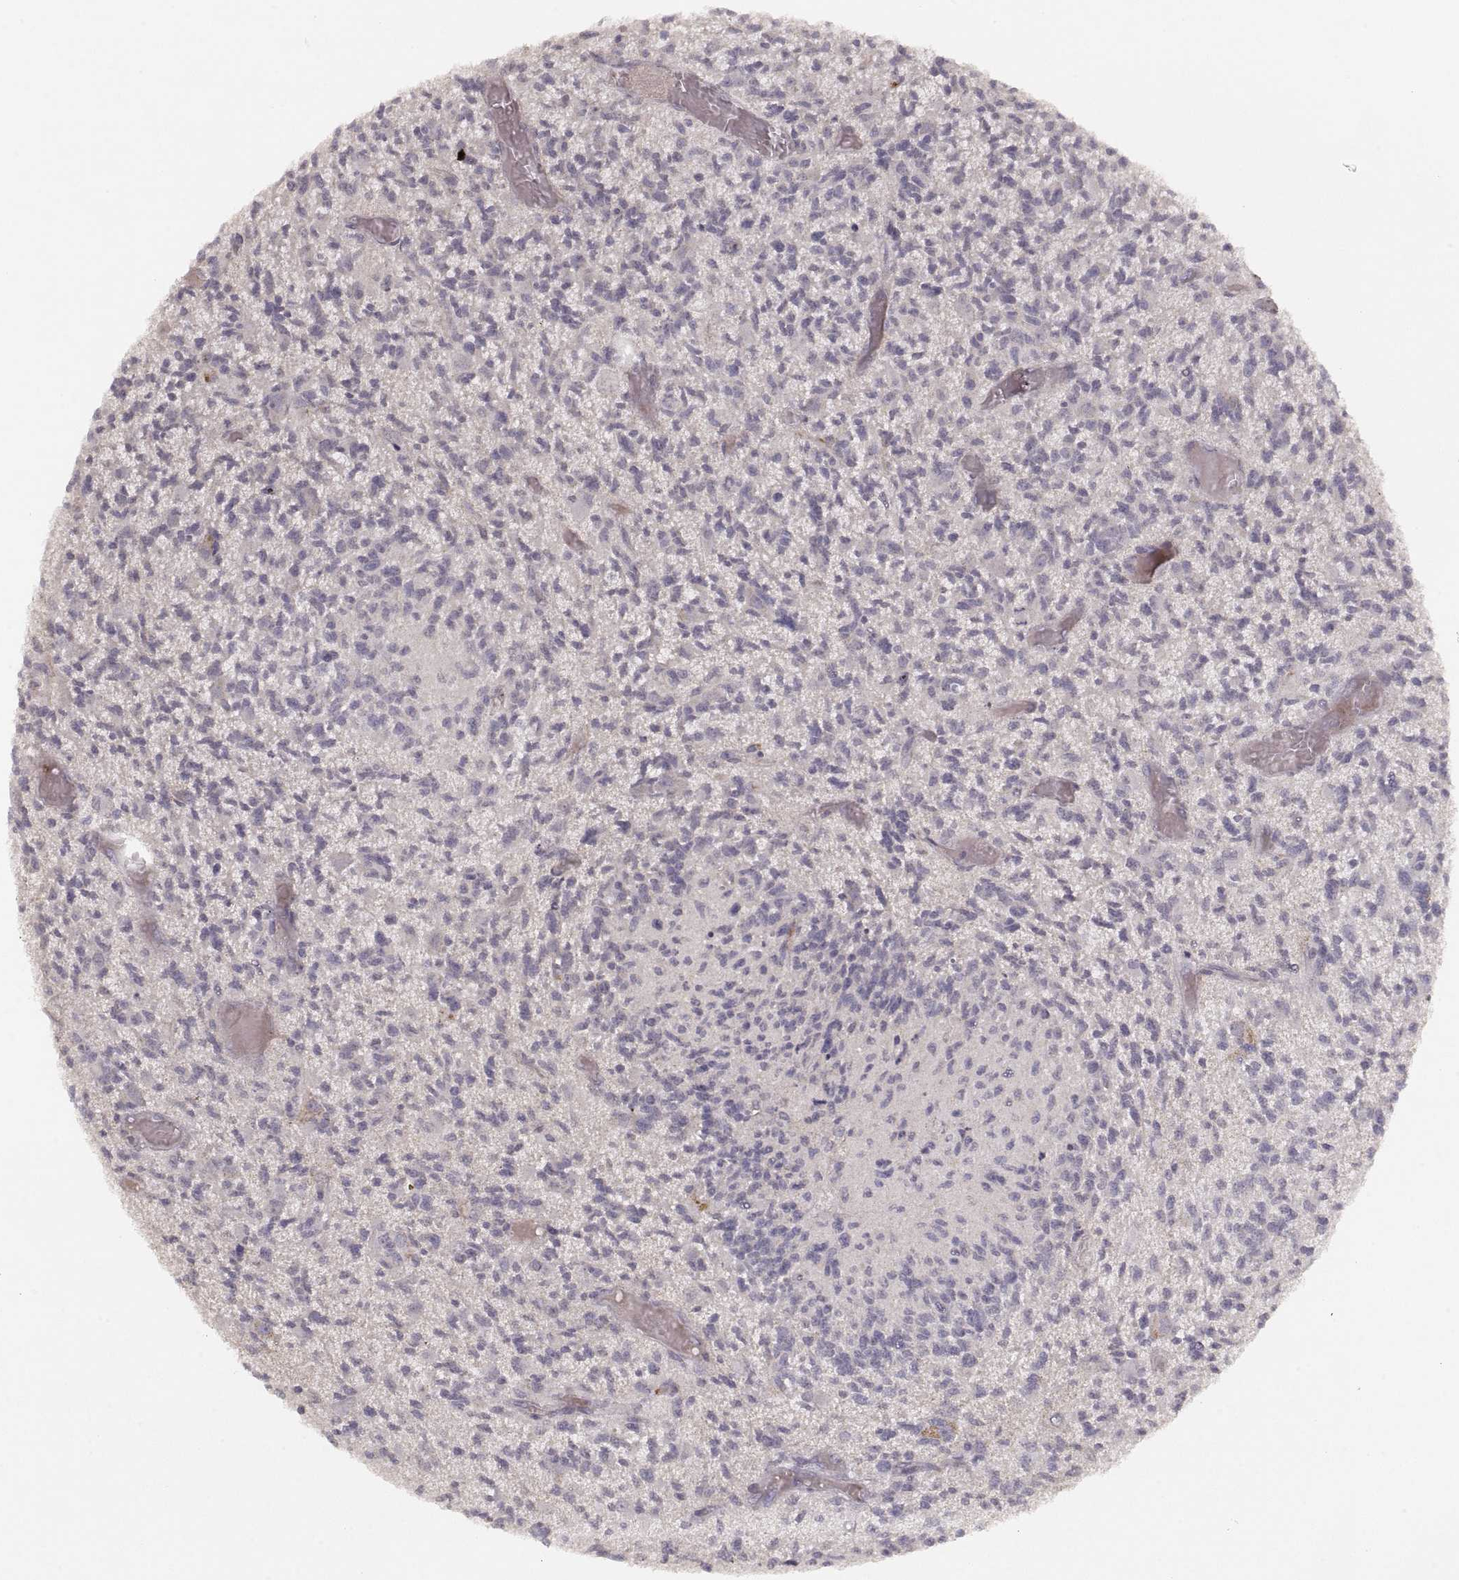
{"staining": {"intensity": "negative", "quantity": "none", "location": "none"}, "tissue": "glioma", "cell_type": "Tumor cells", "image_type": "cancer", "snomed": [{"axis": "morphology", "description": "Glioma, malignant, High grade"}, {"axis": "topography", "description": "Brain"}], "caption": "Immunohistochemistry histopathology image of human glioma stained for a protein (brown), which demonstrates no staining in tumor cells. (Brightfield microscopy of DAB IHC at high magnification).", "gene": "LAMC2", "patient": {"sex": "female", "age": 63}}